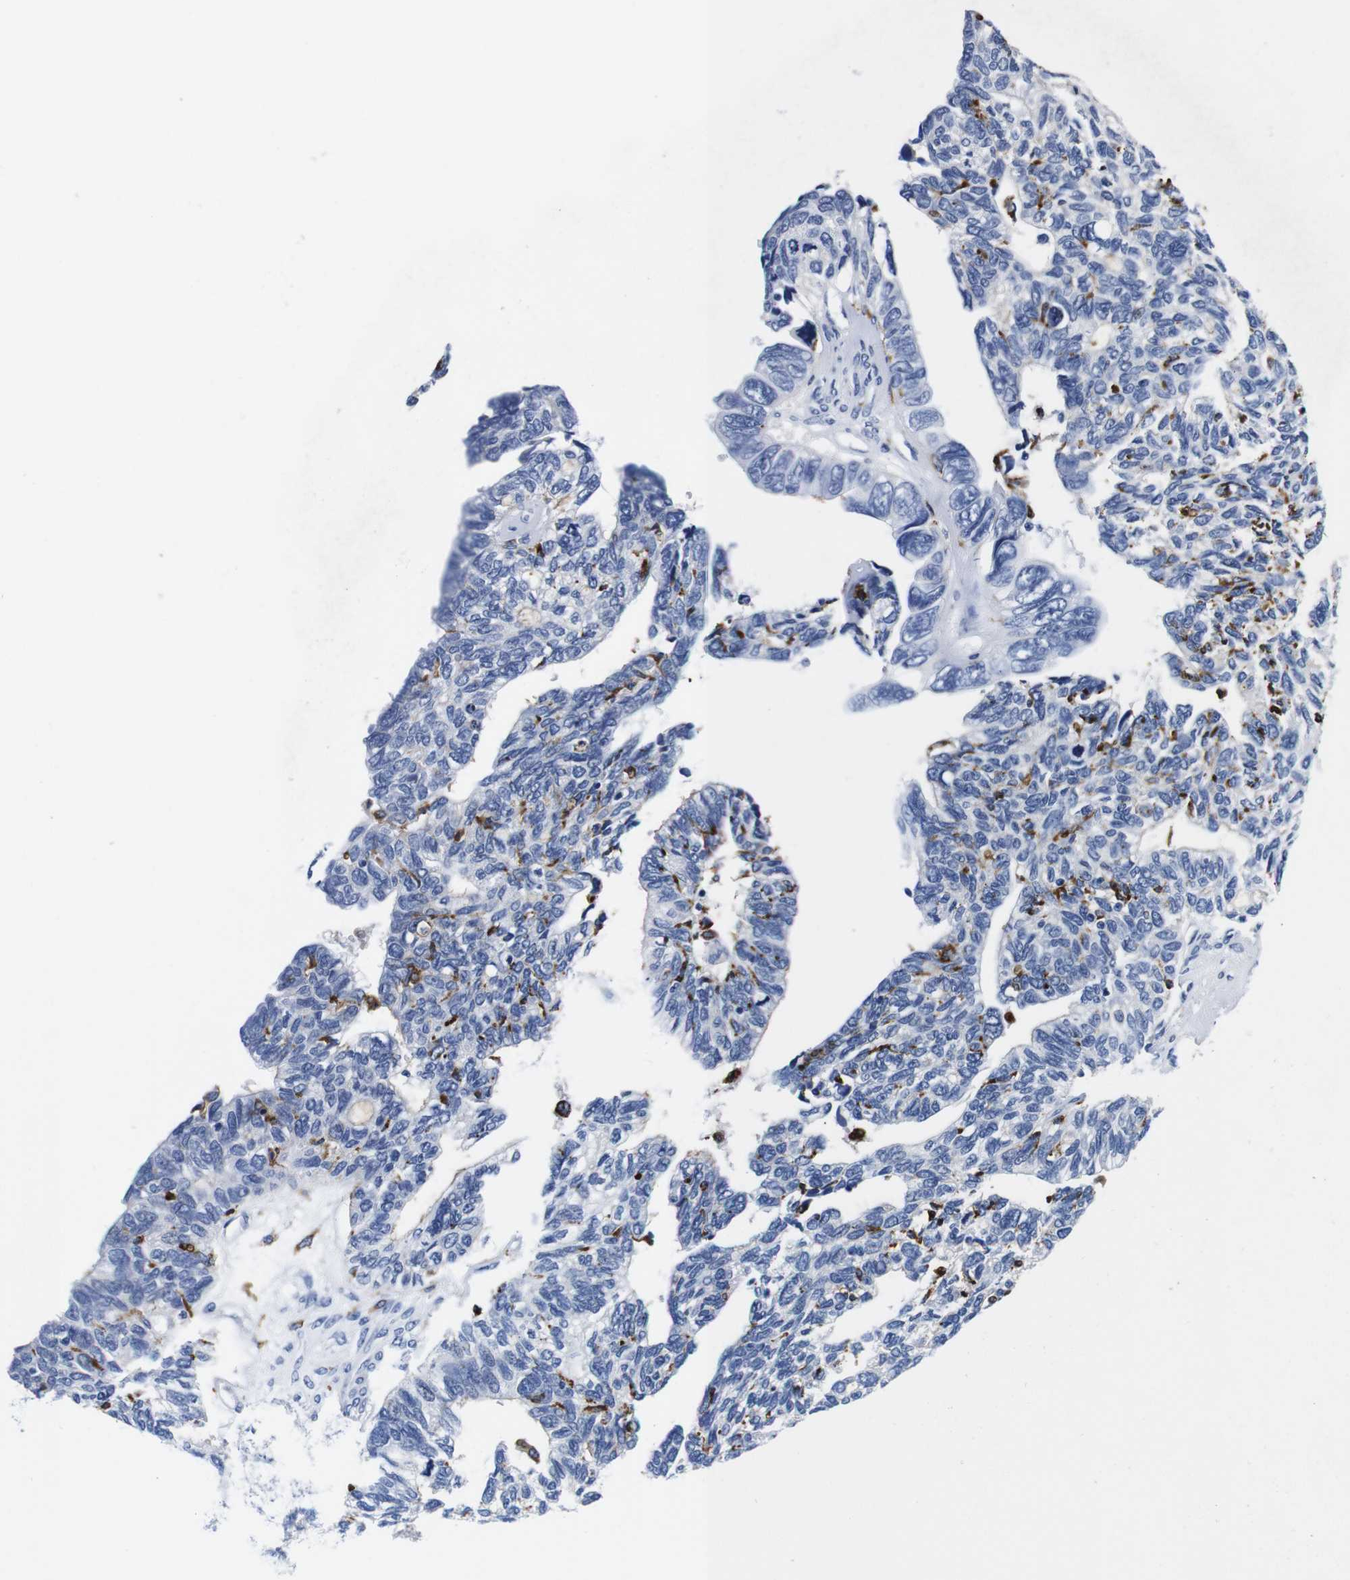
{"staining": {"intensity": "negative", "quantity": "none", "location": "none"}, "tissue": "ovarian cancer", "cell_type": "Tumor cells", "image_type": "cancer", "snomed": [{"axis": "morphology", "description": "Cystadenocarcinoma, serous, NOS"}, {"axis": "topography", "description": "Ovary"}], "caption": "High power microscopy image of an immunohistochemistry image of ovarian serous cystadenocarcinoma, revealing no significant expression in tumor cells.", "gene": "HLA-DMB", "patient": {"sex": "female", "age": 79}}